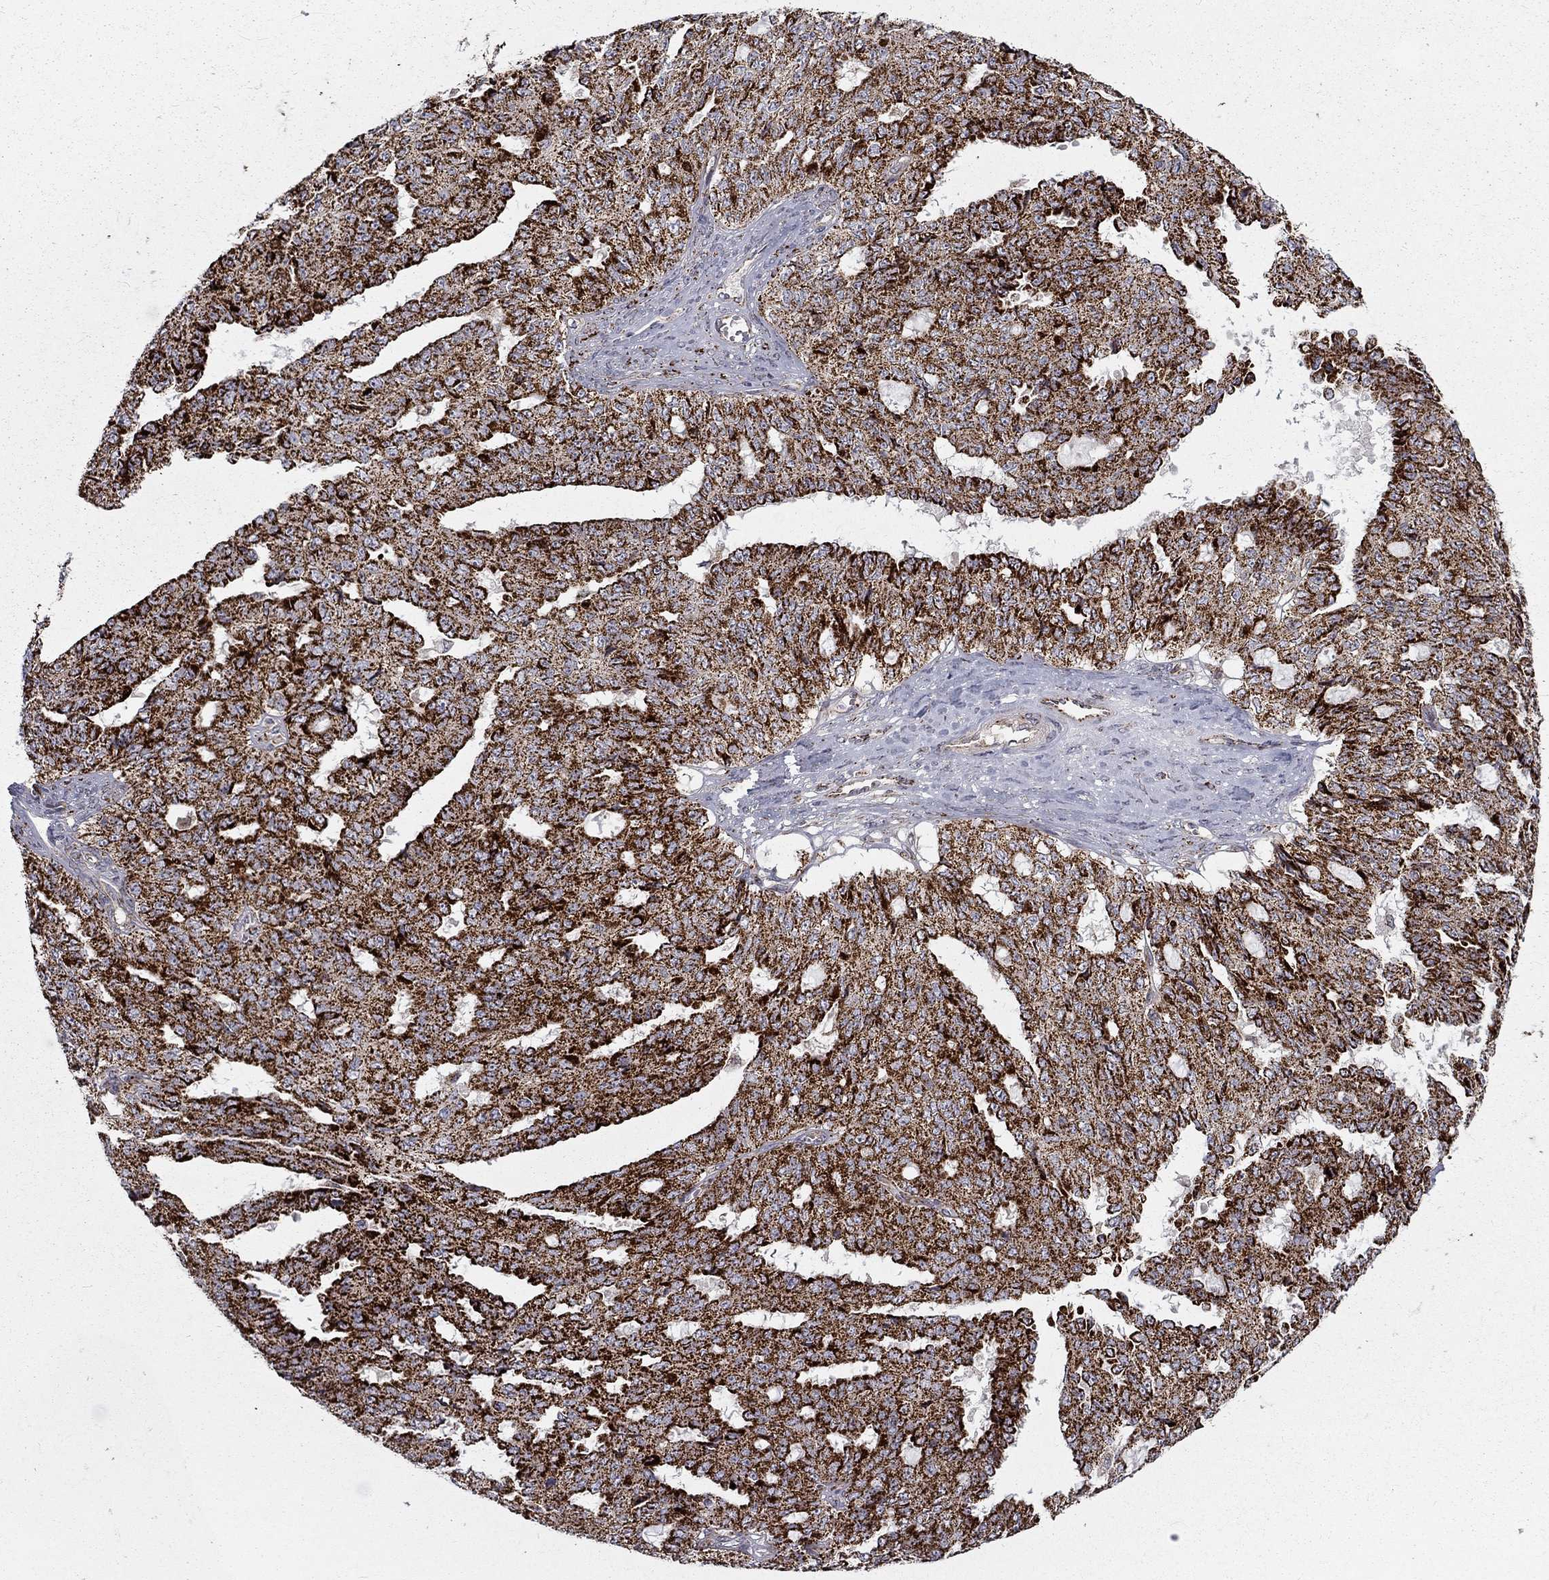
{"staining": {"intensity": "strong", "quantity": ">75%", "location": "cytoplasmic/membranous"}, "tissue": "ovarian cancer", "cell_type": "Tumor cells", "image_type": "cancer", "snomed": [{"axis": "morphology", "description": "Cystadenocarcinoma, serous, NOS"}, {"axis": "topography", "description": "Ovary"}], "caption": "IHC (DAB (3,3'-diaminobenzidine)) staining of ovarian cancer displays strong cytoplasmic/membranous protein positivity in about >75% of tumor cells. (Brightfield microscopy of DAB IHC at high magnification).", "gene": "ALDH1B1", "patient": {"sex": "female", "age": 71}}